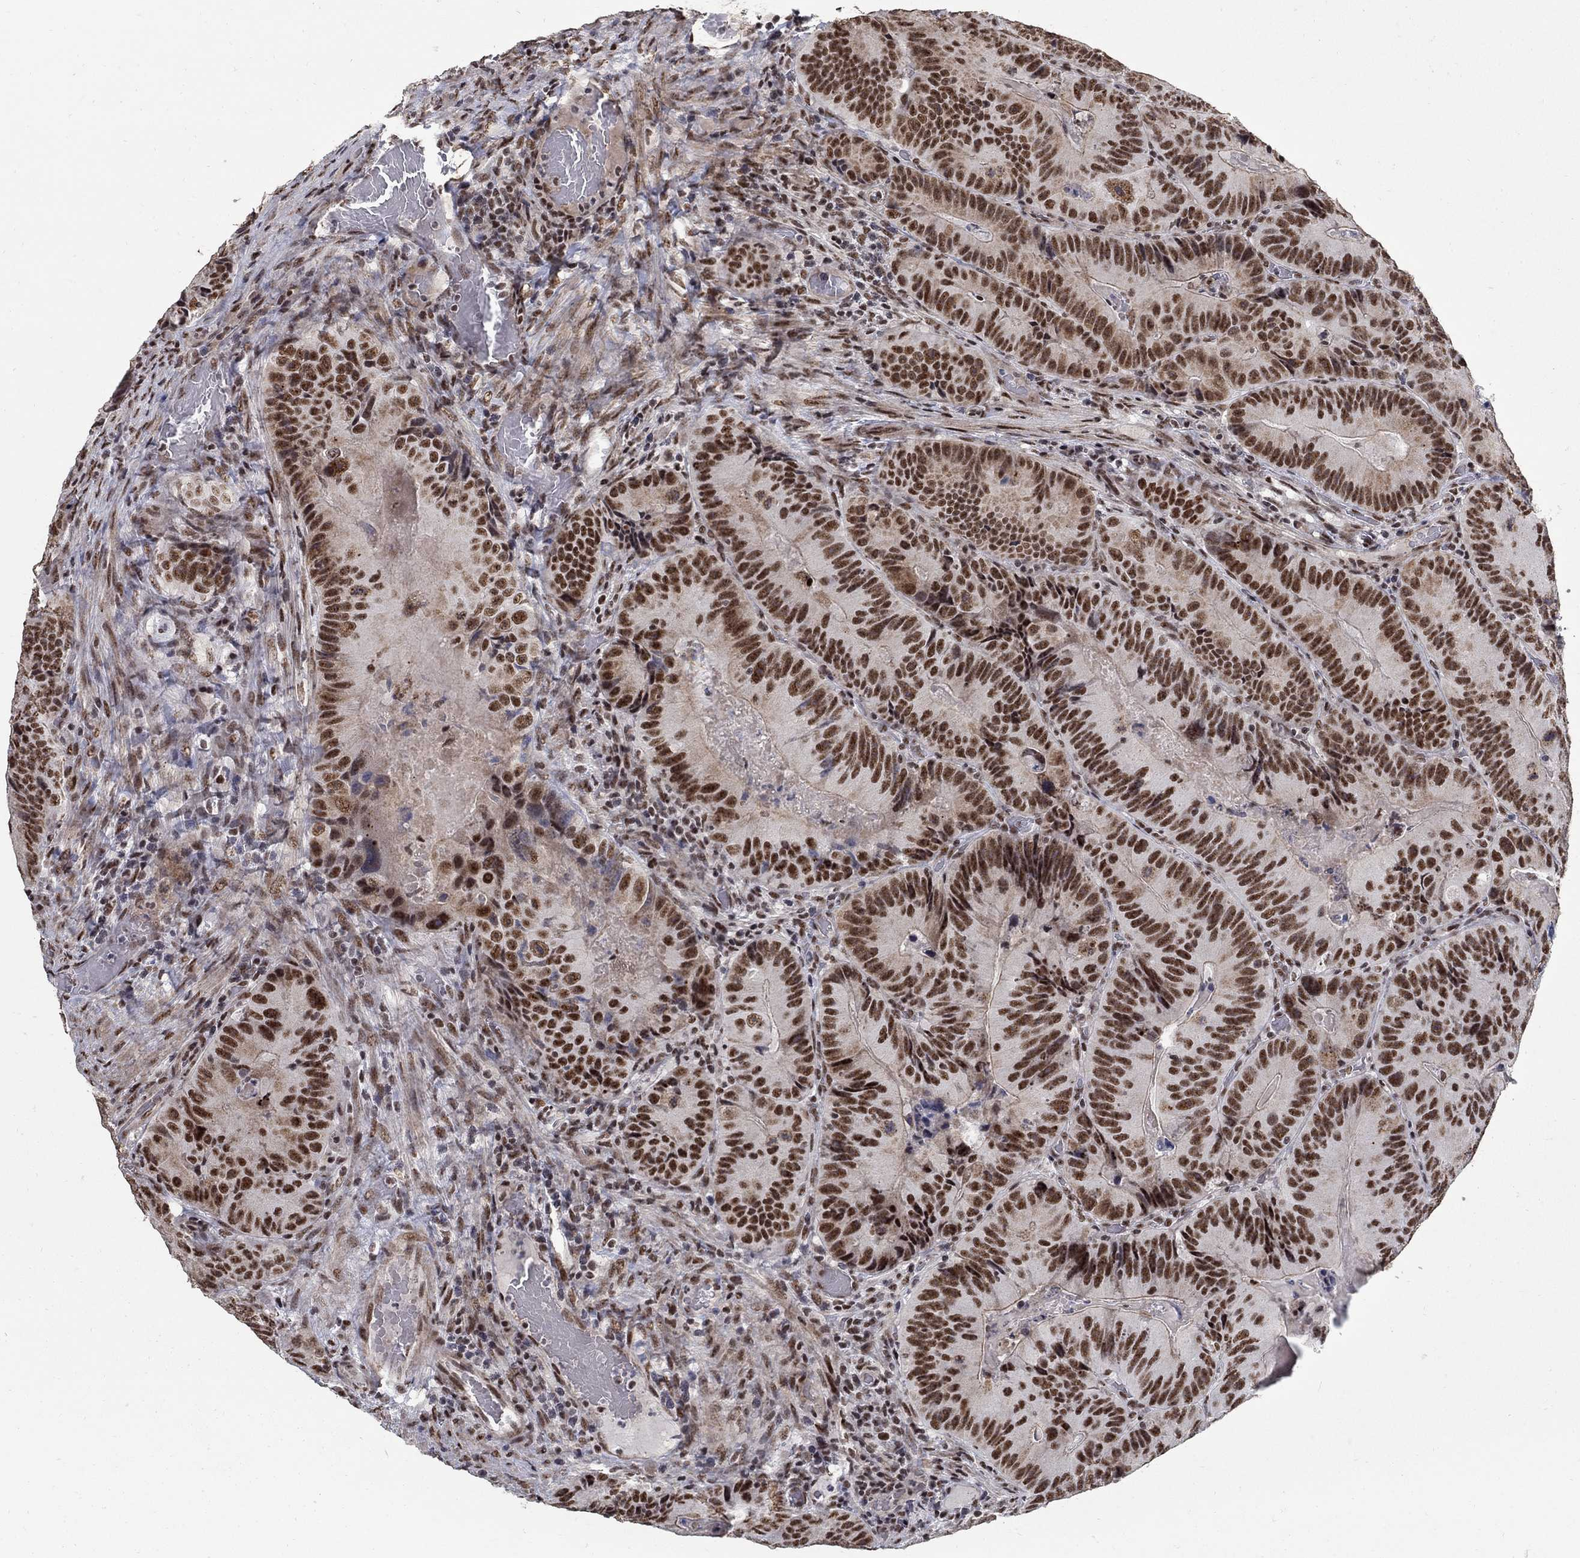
{"staining": {"intensity": "strong", "quantity": ">75%", "location": "nuclear"}, "tissue": "colorectal cancer", "cell_type": "Tumor cells", "image_type": "cancer", "snomed": [{"axis": "morphology", "description": "Adenocarcinoma, NOS"}, {"axis": "topography", "description": "Colon"}], "caption": "Colorectal cancer stained for a protein displays strong nuclear positivity in tumor cells.", "gene": "PNISR", "patient": {"sex": "female", "age": 86}}